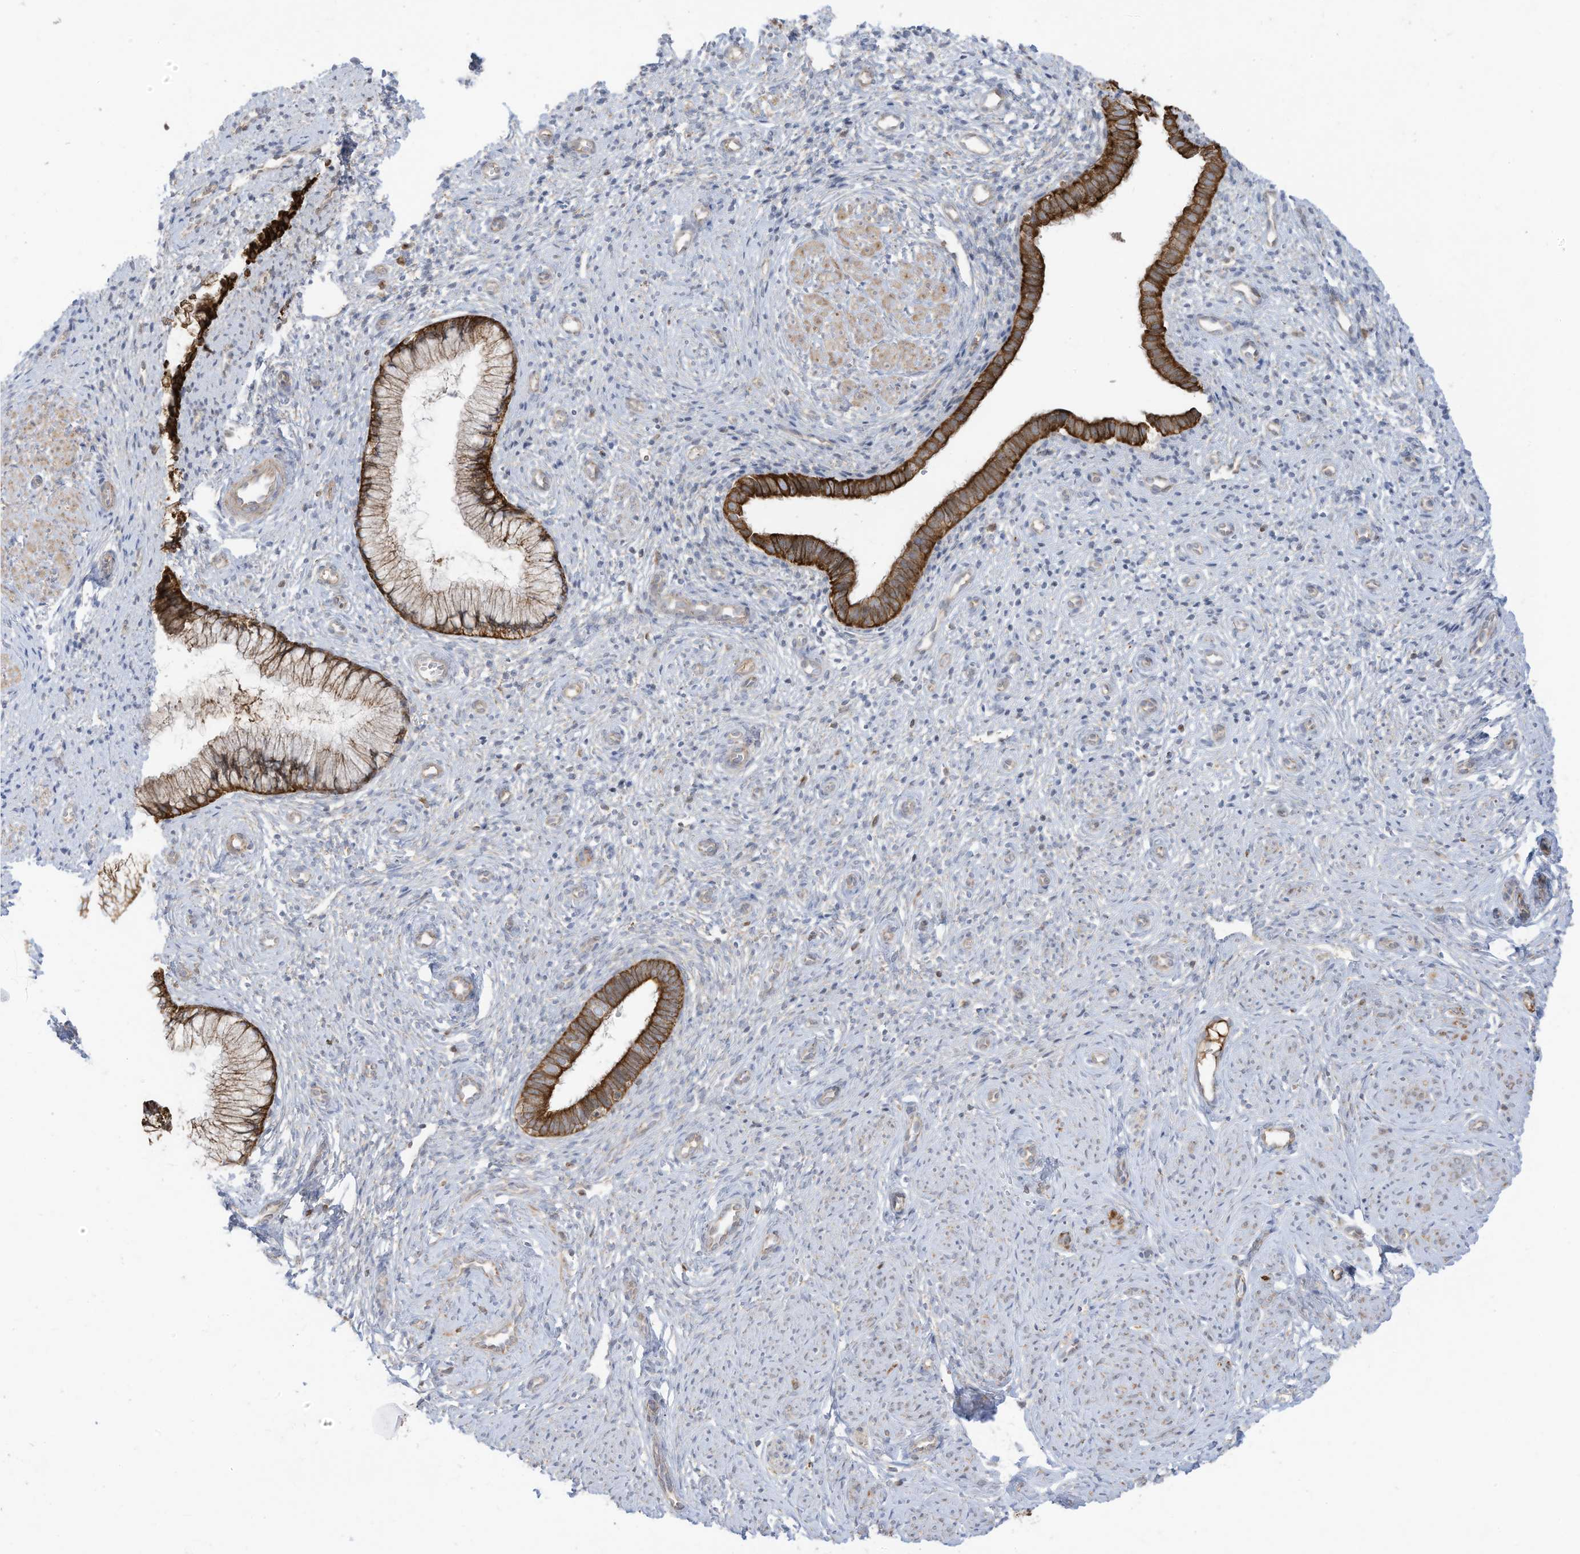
{"staining": {"intensity": "strong", "quantity": ">75%", "location": "cytoplasmic/membranous"}, "tissue": "cervix", "cell_type": "Glandular cells", "image_type": "normal", "snomed": [{"axis": "morphology", "description": "Normal tissue, NOS"}, {"axis": "topography", "description": "Cervix"}], "caption": "This histopathology image exhibits IHC staining of benign cervix, with high strong cytoplasmic/membranous staining in about >75% of glandular cells.", "gene": "CGAS", "patient": {"sex": "female", "age": 27}}